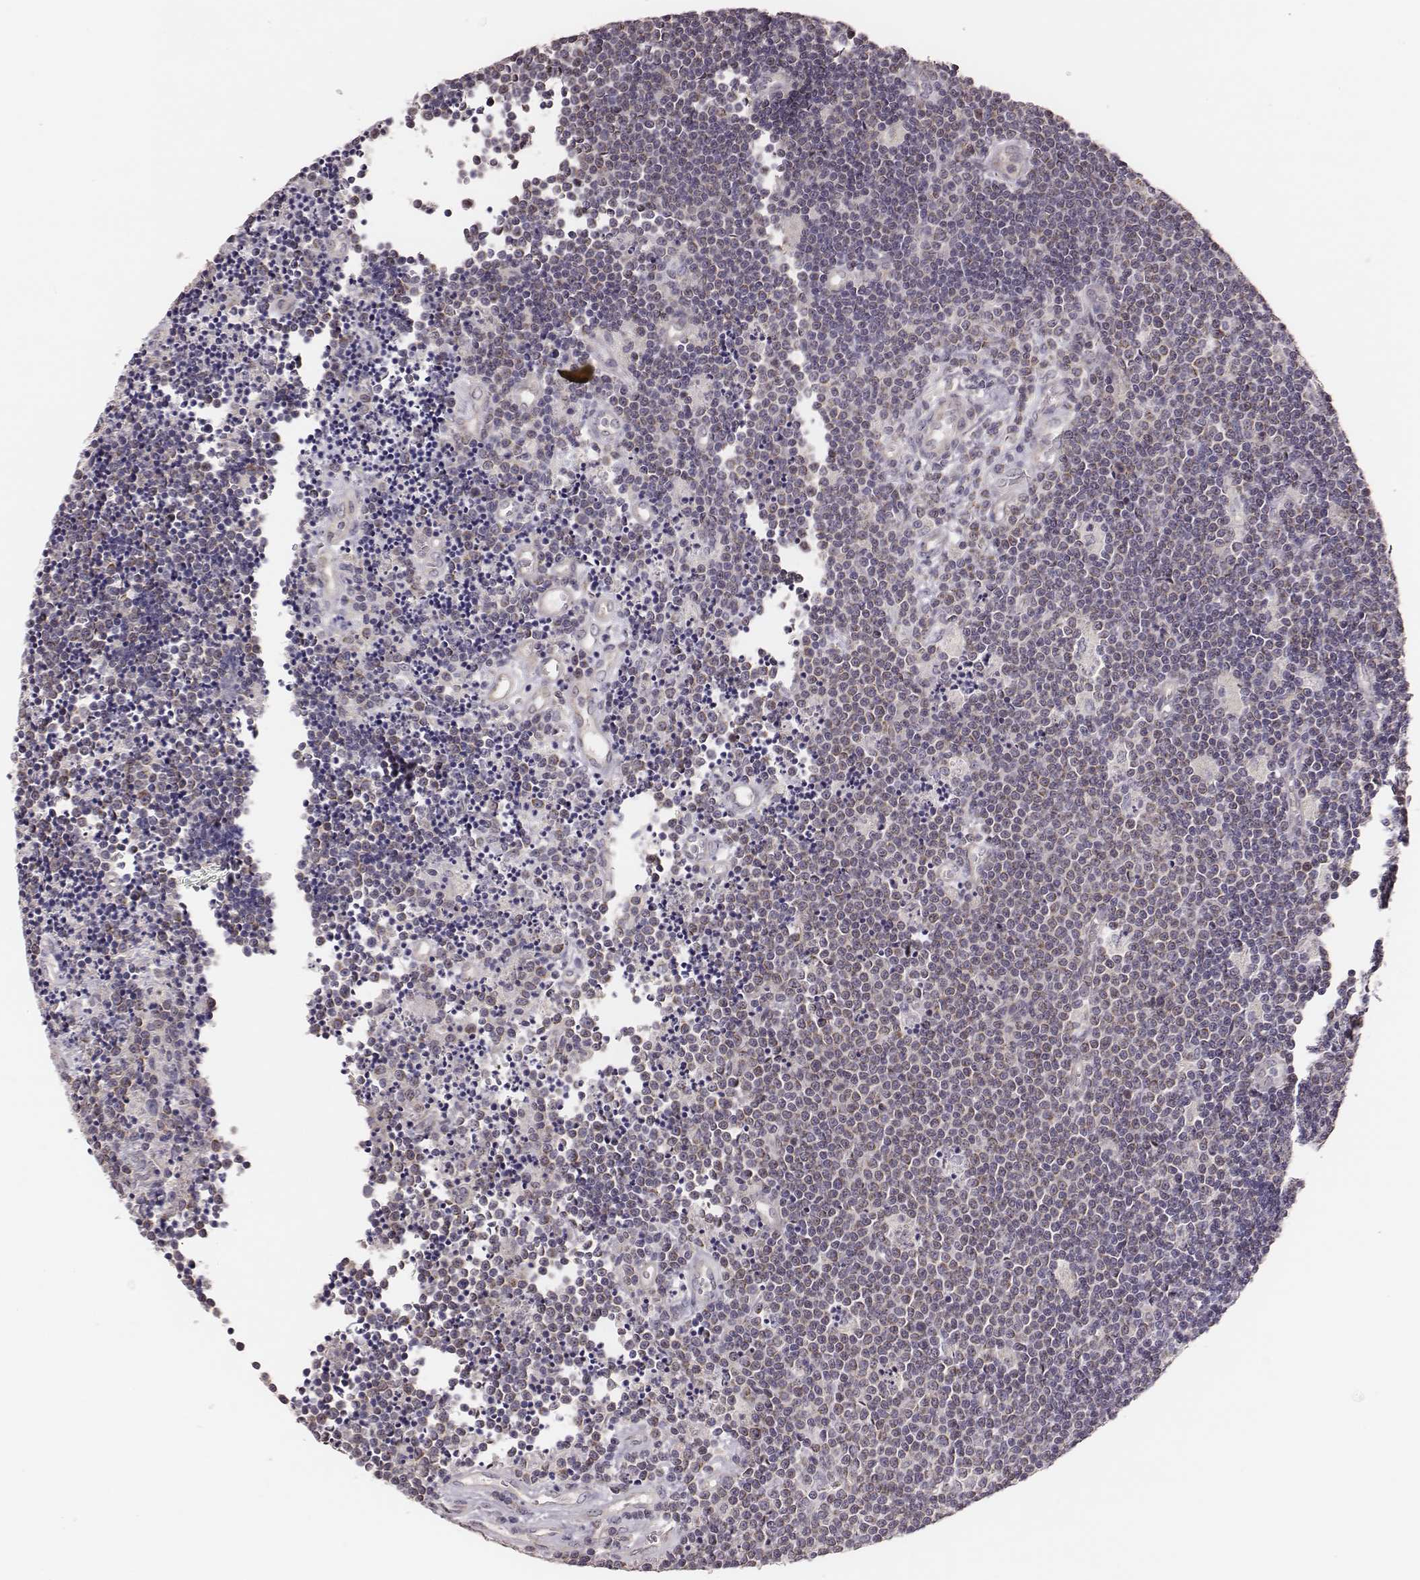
{"staining": {"intensity": "negative", "quantity": "none", "location": "none"}, "tissue": "lymphoma", "cell_type": "Tumor cells", "image_type": "cancer", "snomed": [{"axis": "morphology", "description": "Malignant lymphoma, non-Hodgkin's type, Low grade"}, {"axis": "topography", "description": "Brain"}], "caption": "Tumor cells show no significant protein expression in lymphoma. Brightfield microscopy of IHC stained with DAB (brown) and hematoxylin (blue), captured at high magnification.", "gene": "HAVCR1", "patient": {"sex": "female", "age": 66}}